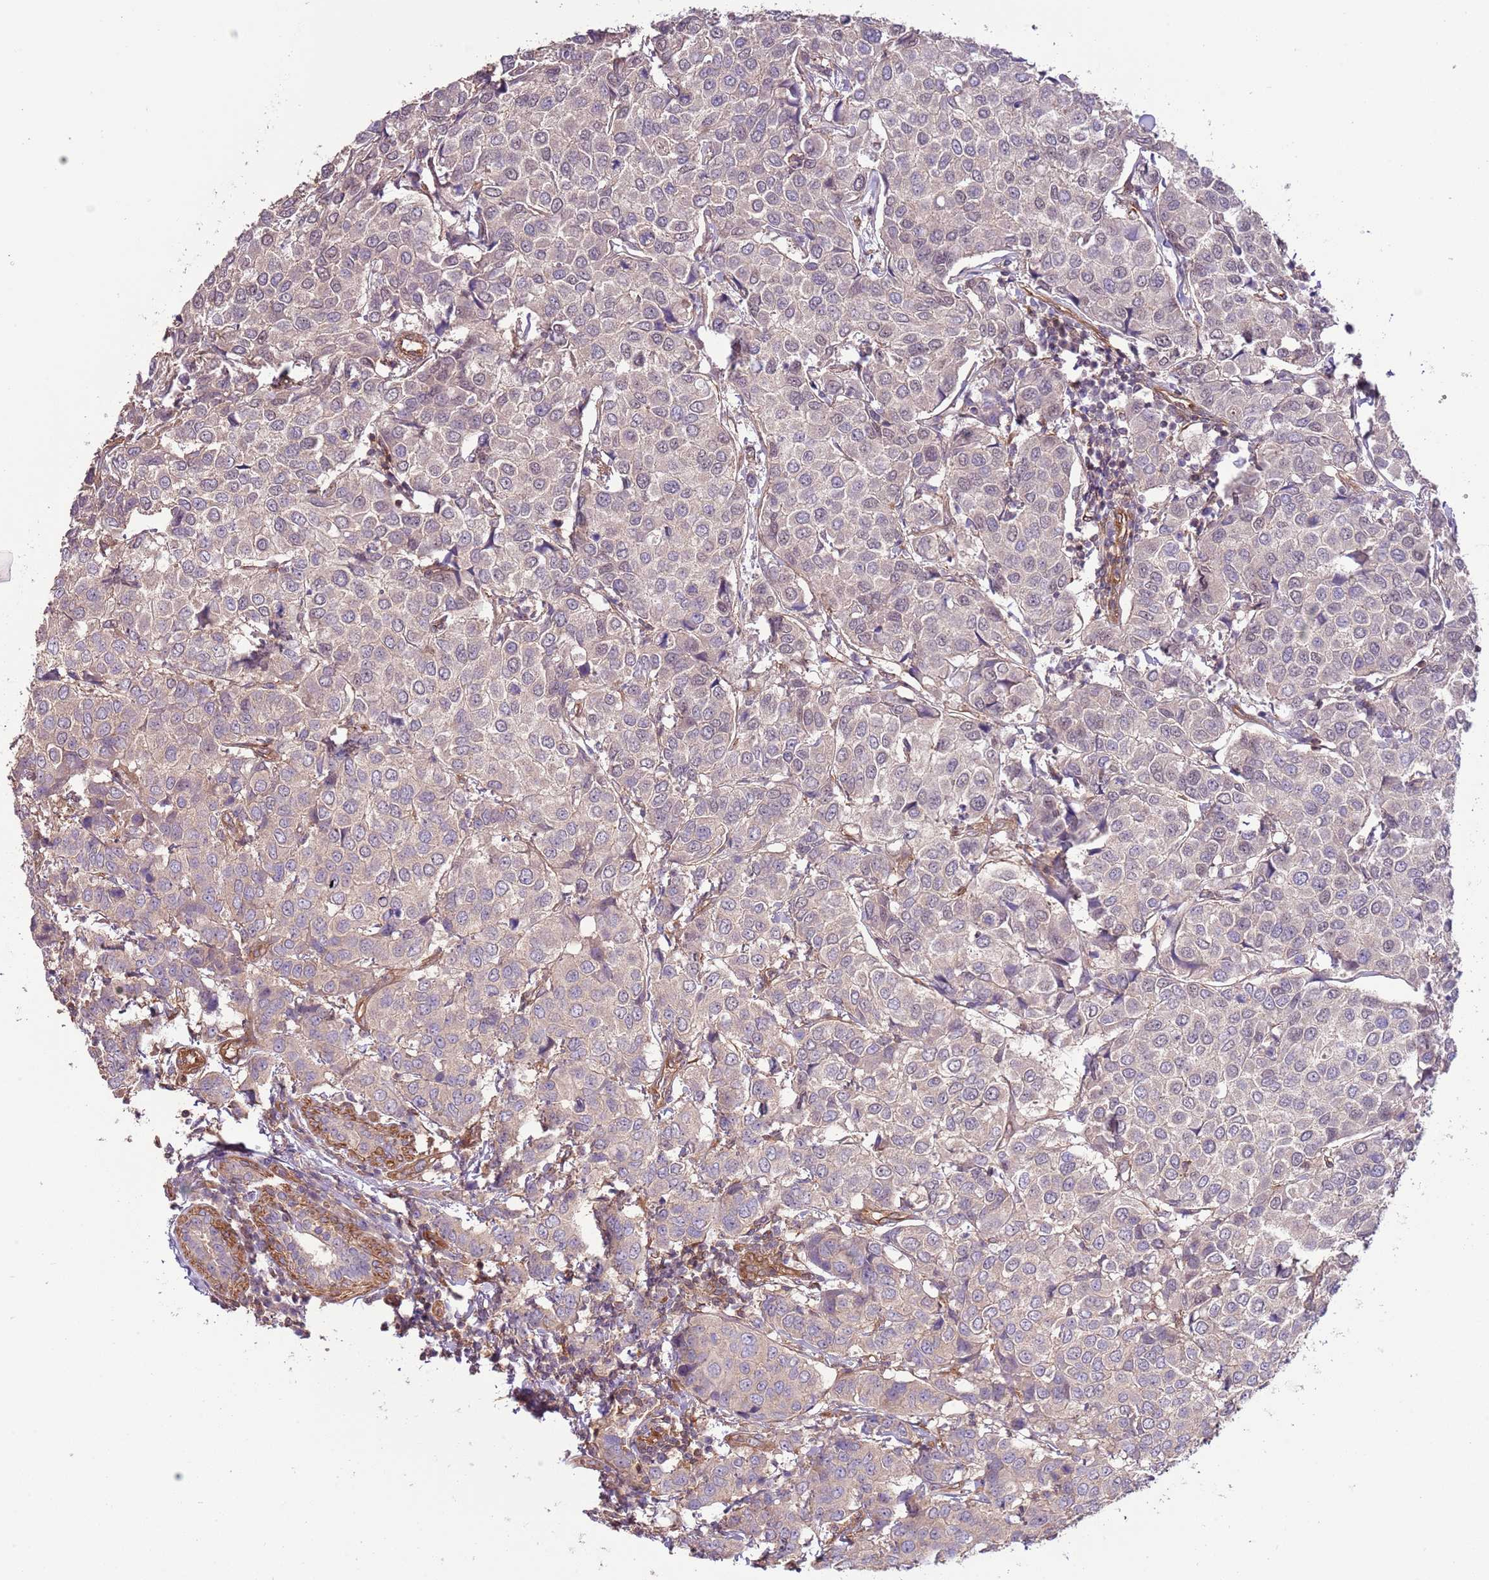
{"staining": {"intensity": "negative", "quantity": "none", "location": "none"}, "tissue": "breast cancer", "cell_type": "Tumor cells", "image_type": "cancer", "snomed": [{"axis": "morphology", "description": "Duct carcinoma"}, {"axis": "topography", "description": "Breast"}], "caption": "There is no significant staining in tumor cells of breast cancer.", "gene": "LPIN2", "patient": {"sex": "female", "age": 55}}